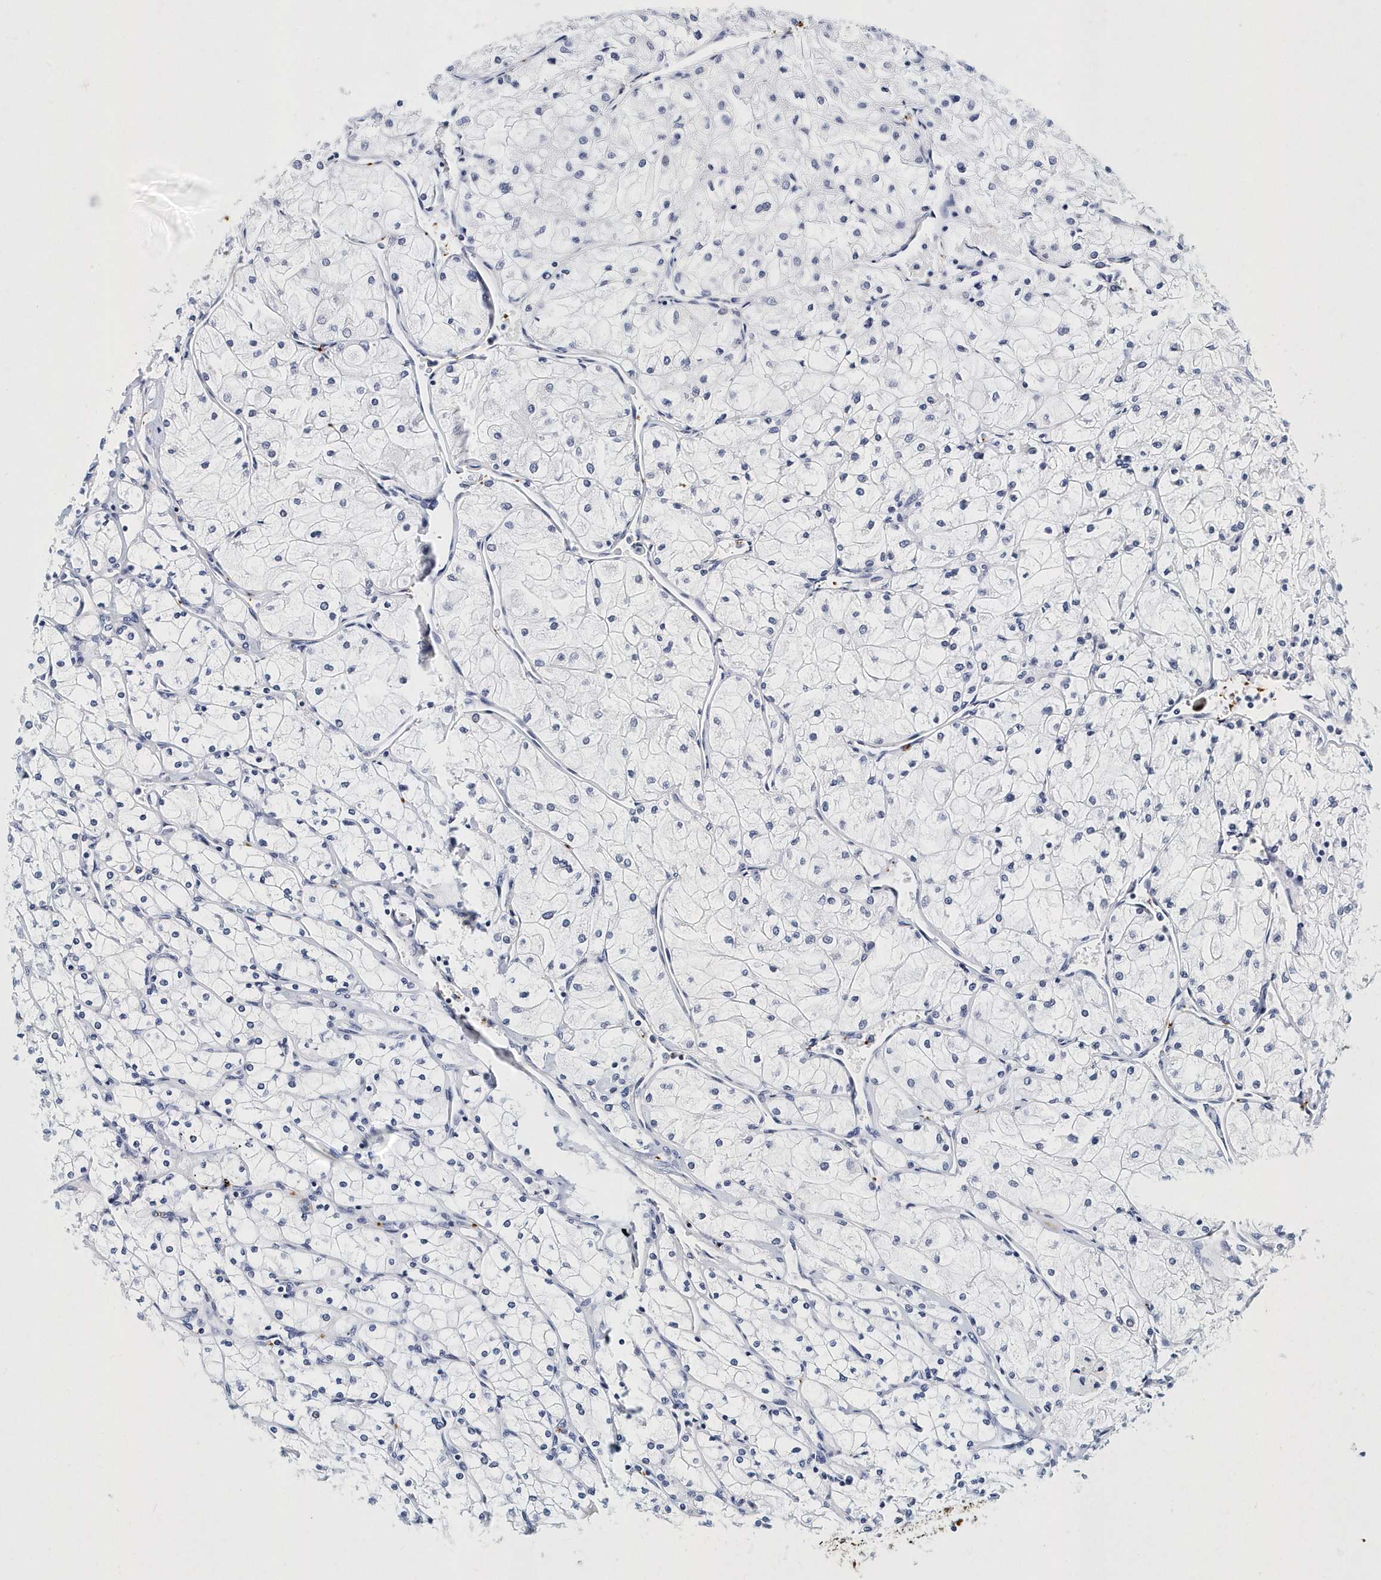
{"staining": {"intensity": "negative", "quantity": "none", "location": "none"}, "tissue": "renal cancer", "cell_type": "Tumor cells", "image_type": "cancer", "snomed": [{"axis": "morphology", "description": "Adenocarcinoma, NOS"}, {"axis": "topography", "description": "Kidney"}], "caption": "An image of human adenocarcinoma (renal) is negative for staining in tumor cells.", "gene": "ITGA2B", "patient": {"sex": "male", "age": 80}}